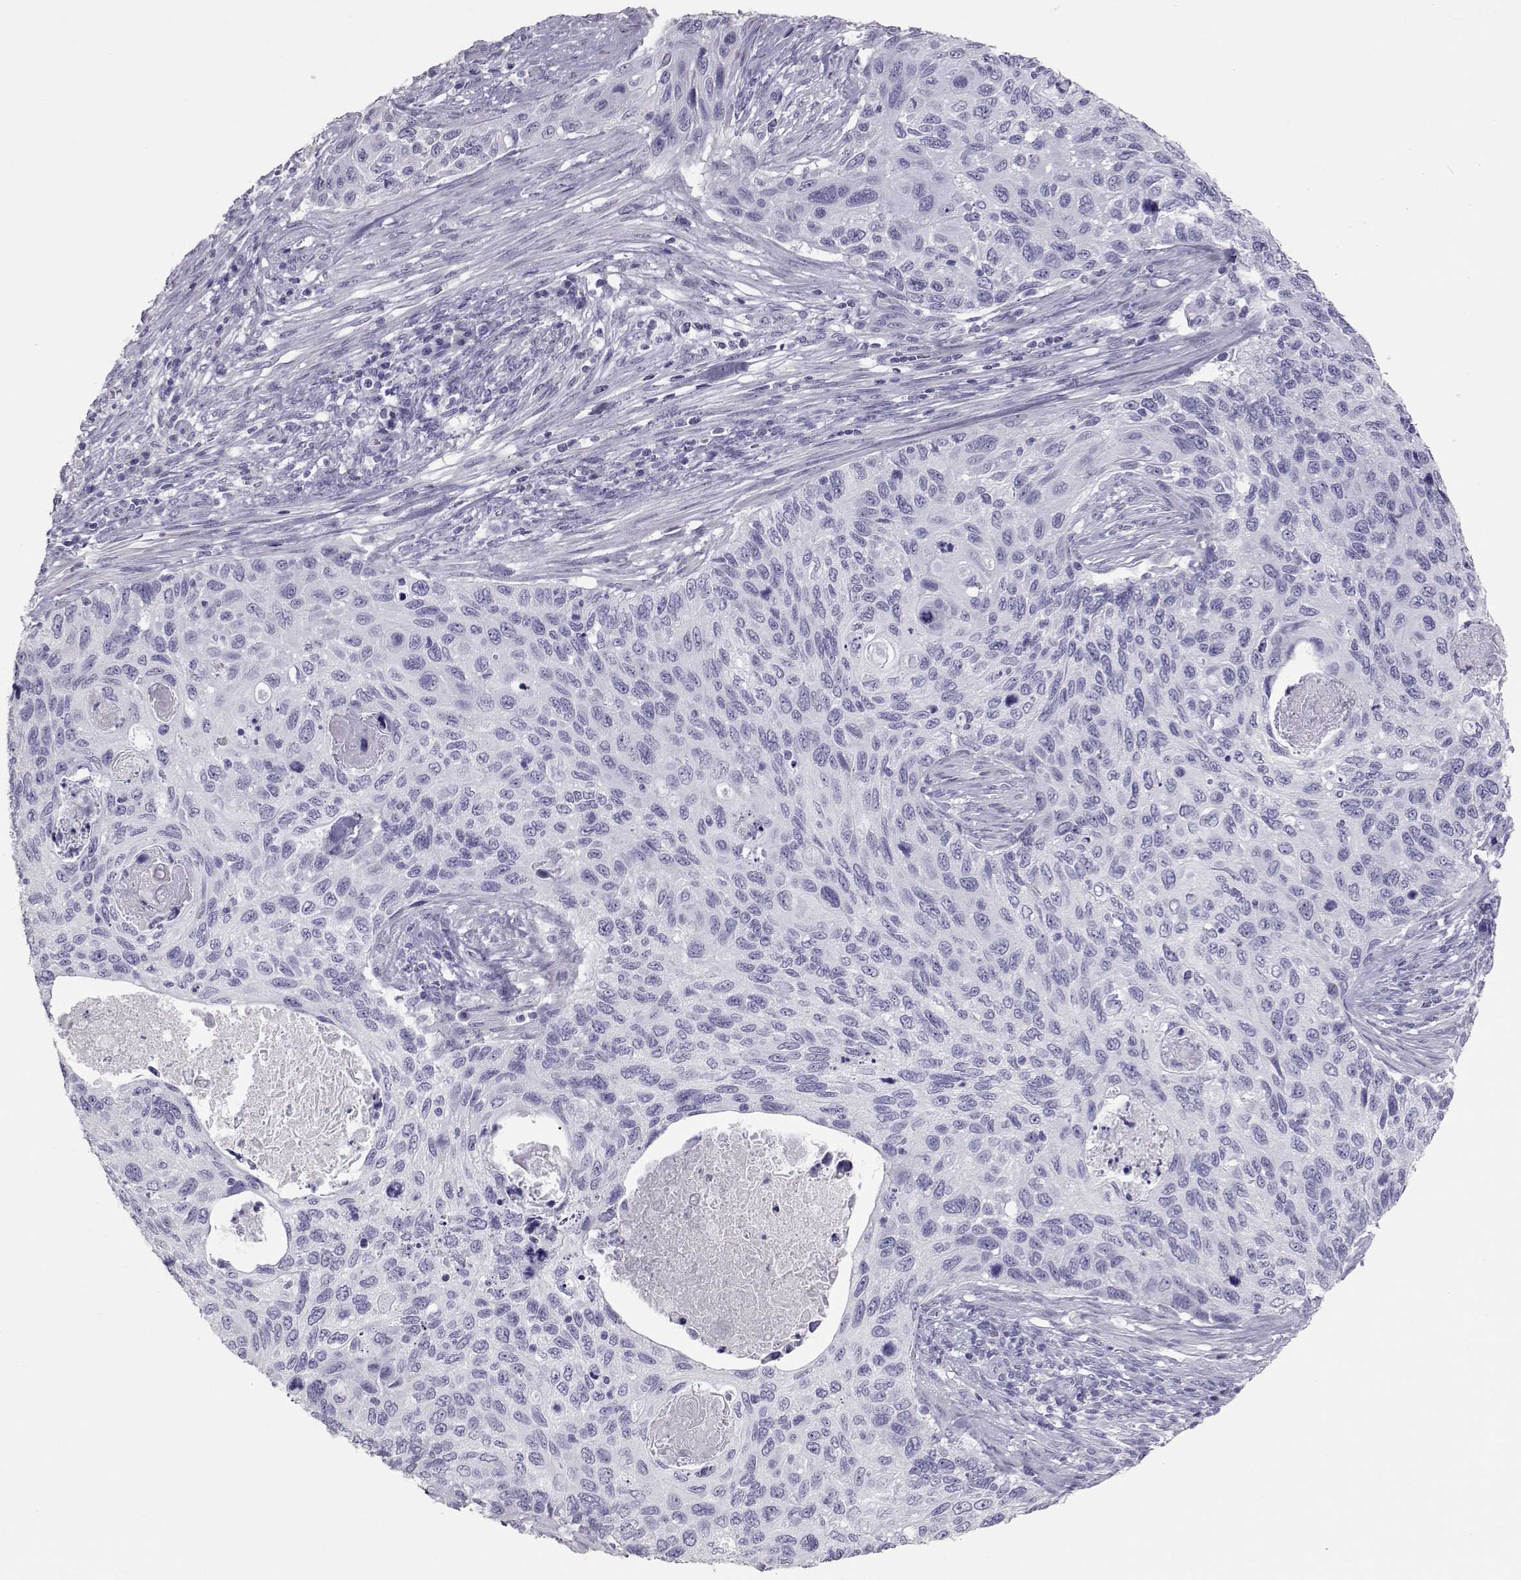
{"staining": {"intensity": "negative", "quantity": "none", "location": "none"}, "tissue": "cervical cancer", "cell_type": "Tumor cells", "image_type": "cancer", "snomed": [{"axis": "morphology", "description": "Squamous cell carcinoma, NOS"}, {"axis": "topography", "description": "Cervix"}], "caption": "Human cervical squamous cell carcinoma stained for a protein using immunohistochemistry exhibits no staining in tumor cells.", "gene": "PMCH", "patient": {"sex": "female", "age": 70}}